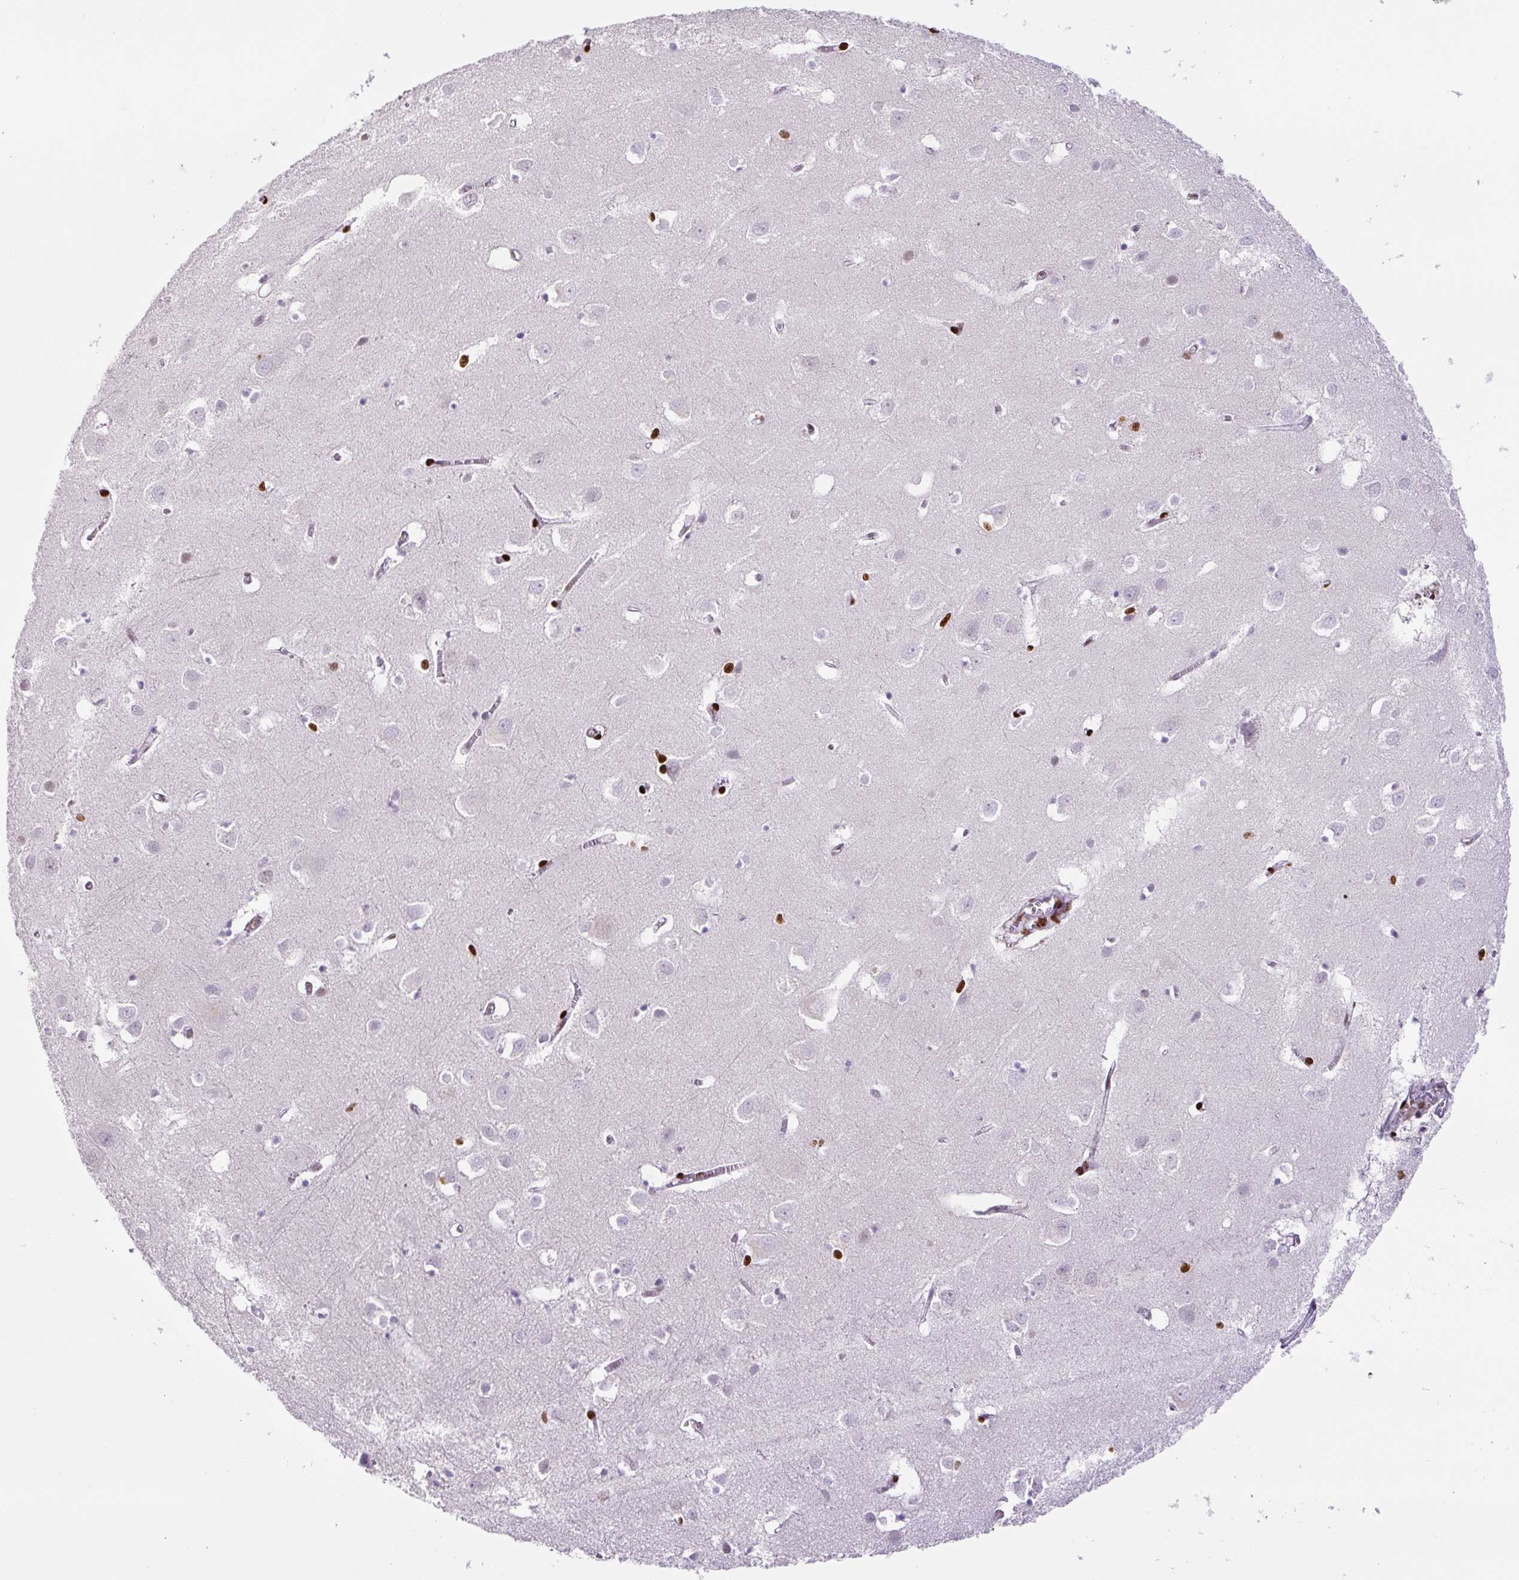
{"staining": {"intensity": "strong", "quantity": "<25%", "location": "nuclear"}, "tissue": "cerebral cortex", "cell_type": "Endothelial cells", "image_type": "normal", "snomed": [{"axis": "morphology", "description": "Normal tissue, NOS"}, {"axis": "topography", "description": "Cerebral cortex"}], "caption": "A medium amount of strong nuclear expression is present in about <25% of endothelial cells in unremarkable cerebral cortex. (Brightfield microscopy of DAB IHC at high magnification).", "gene": "ZEB1", "patient": {"sex": "male", "age": 70}}